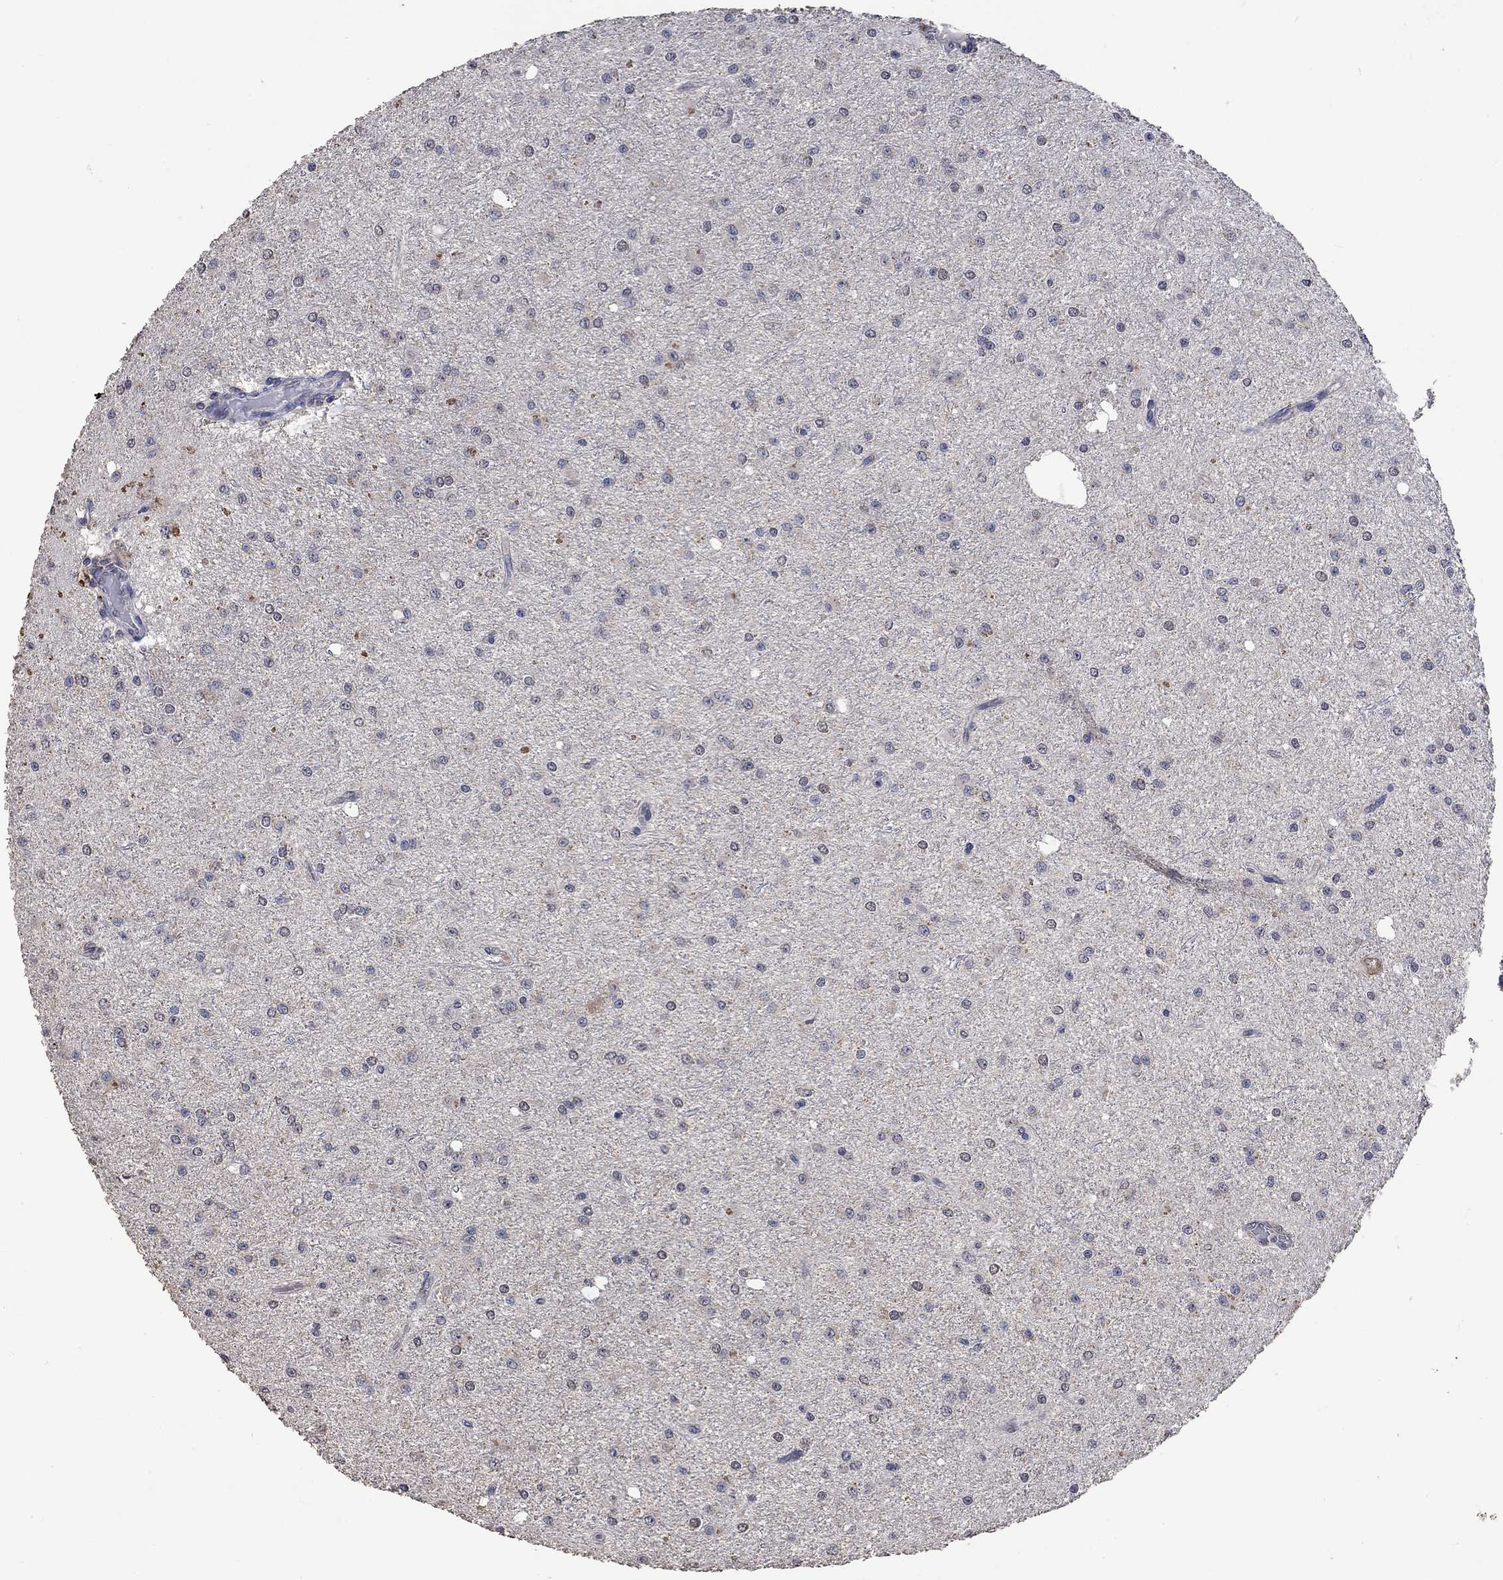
{"staining": {"intensity": "negative", "quantity": "none", "location": "none"}, "tissue": "glioma", "cell_type": "Tumor cells", "image_type": "cancer", "snomed": [{"axis": "morphology", "description": "Glioma, malignant, Low grade"}, {"axis": "topography", "description": "Brain"}], "caption": "Immunohistochemistry image of neoplastic tissue: glioma stained with DAB displays no significant protein expression in tumor cells.", "gene": "PTPN20", "patient": {"sex": "male", "age": 27}}